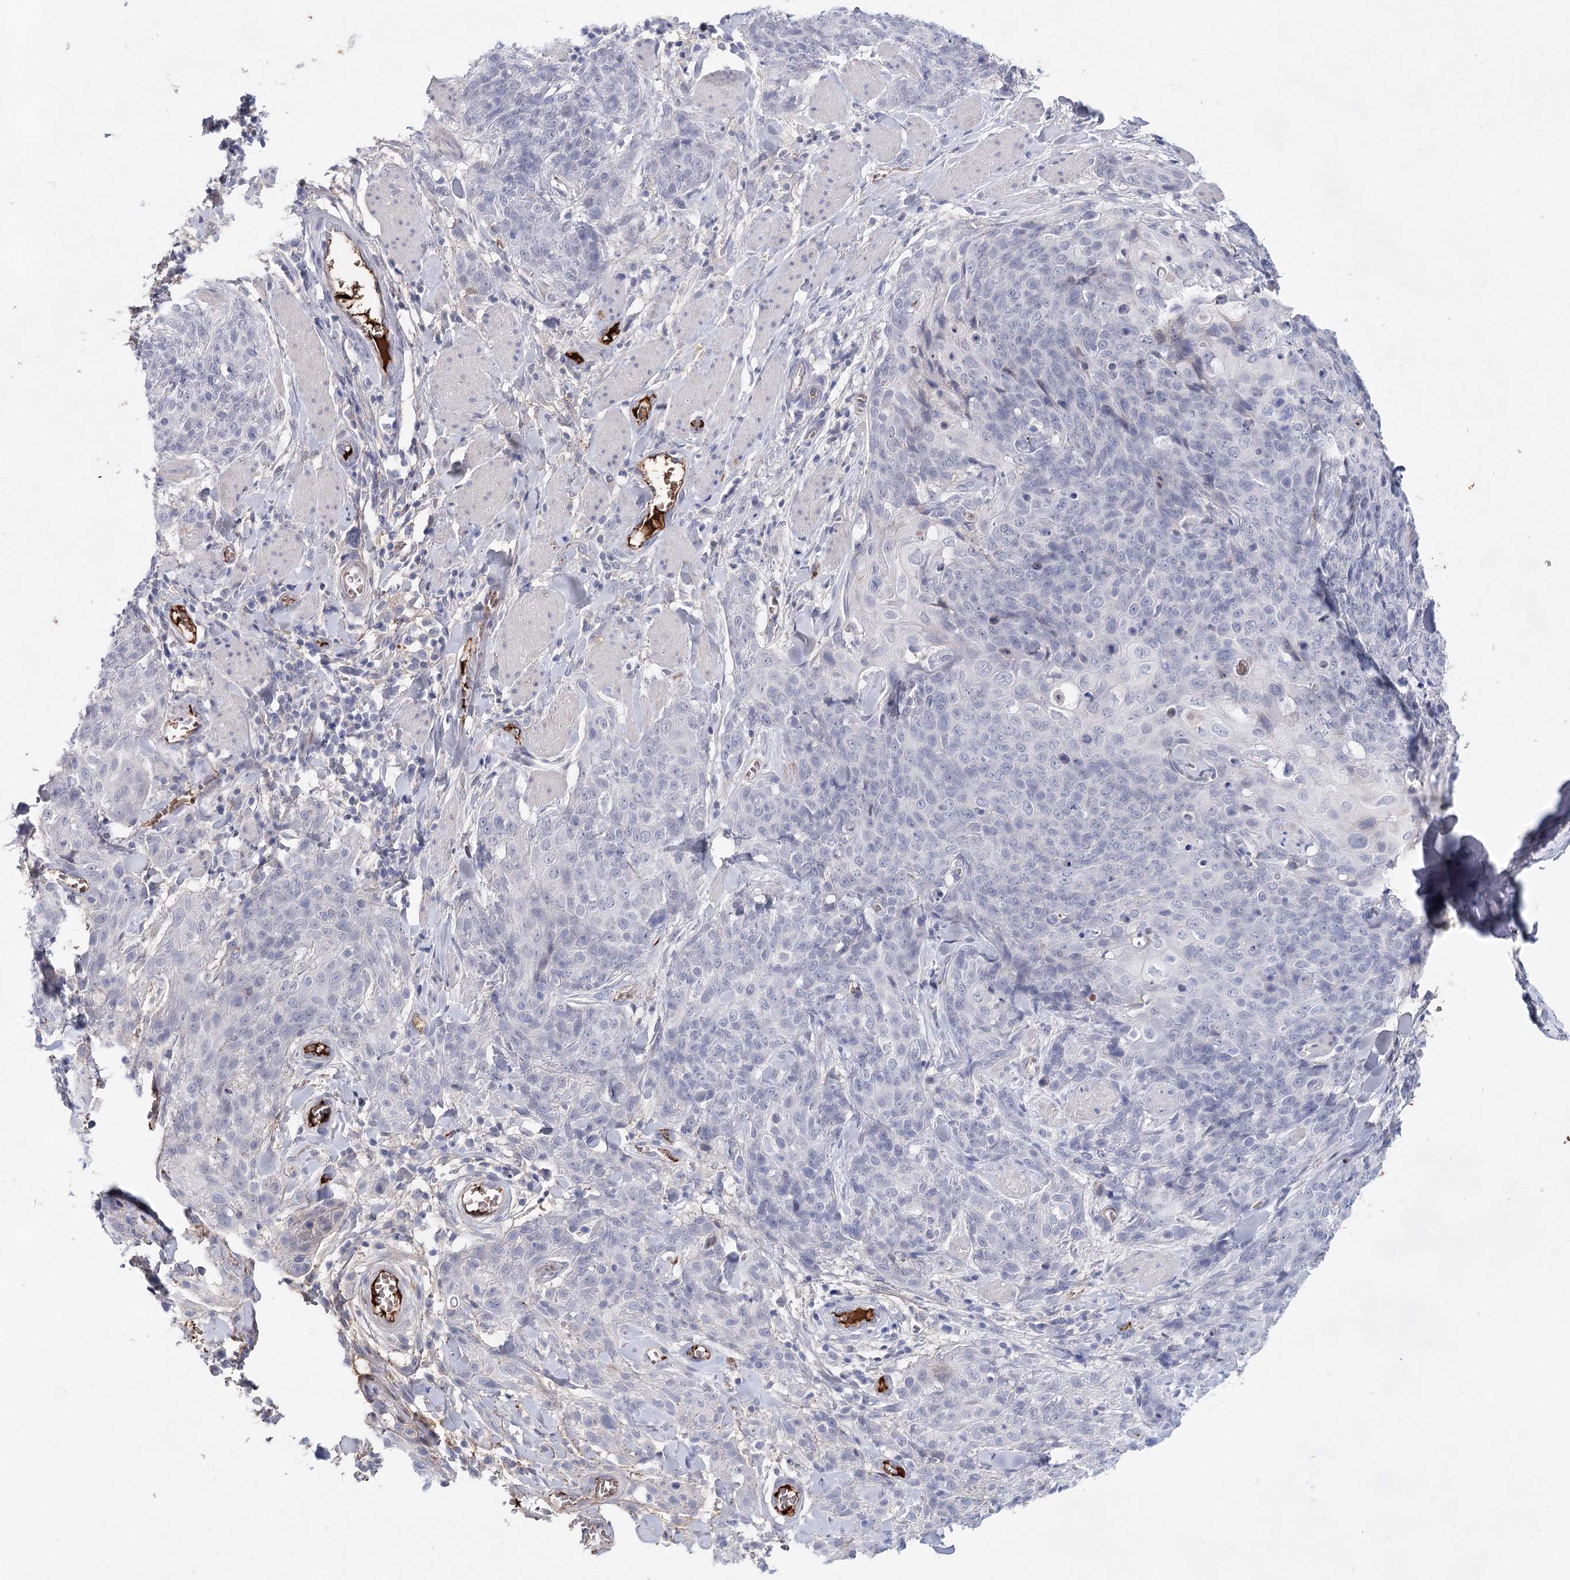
{"staining": {"intensity": "negative", "quantity": "none", "location": "none"}, "tissue": "skin cancer", "cell_type": "Tumor cells", "image_type": "cancer", "snomed": [{"axis": "morphology", "description": "Squamous cell carcinoma, NOS"}, {"axis": "topography", "description": "Skin"}, {"axis": "topography", "description": "Vulva"}], "caption": "Immunohistochemical staining of human skin cancer exhibits no significant staining in tumor cells.", "gene": "TASOR2", "patient": {"sex": "female", "age": 85}}